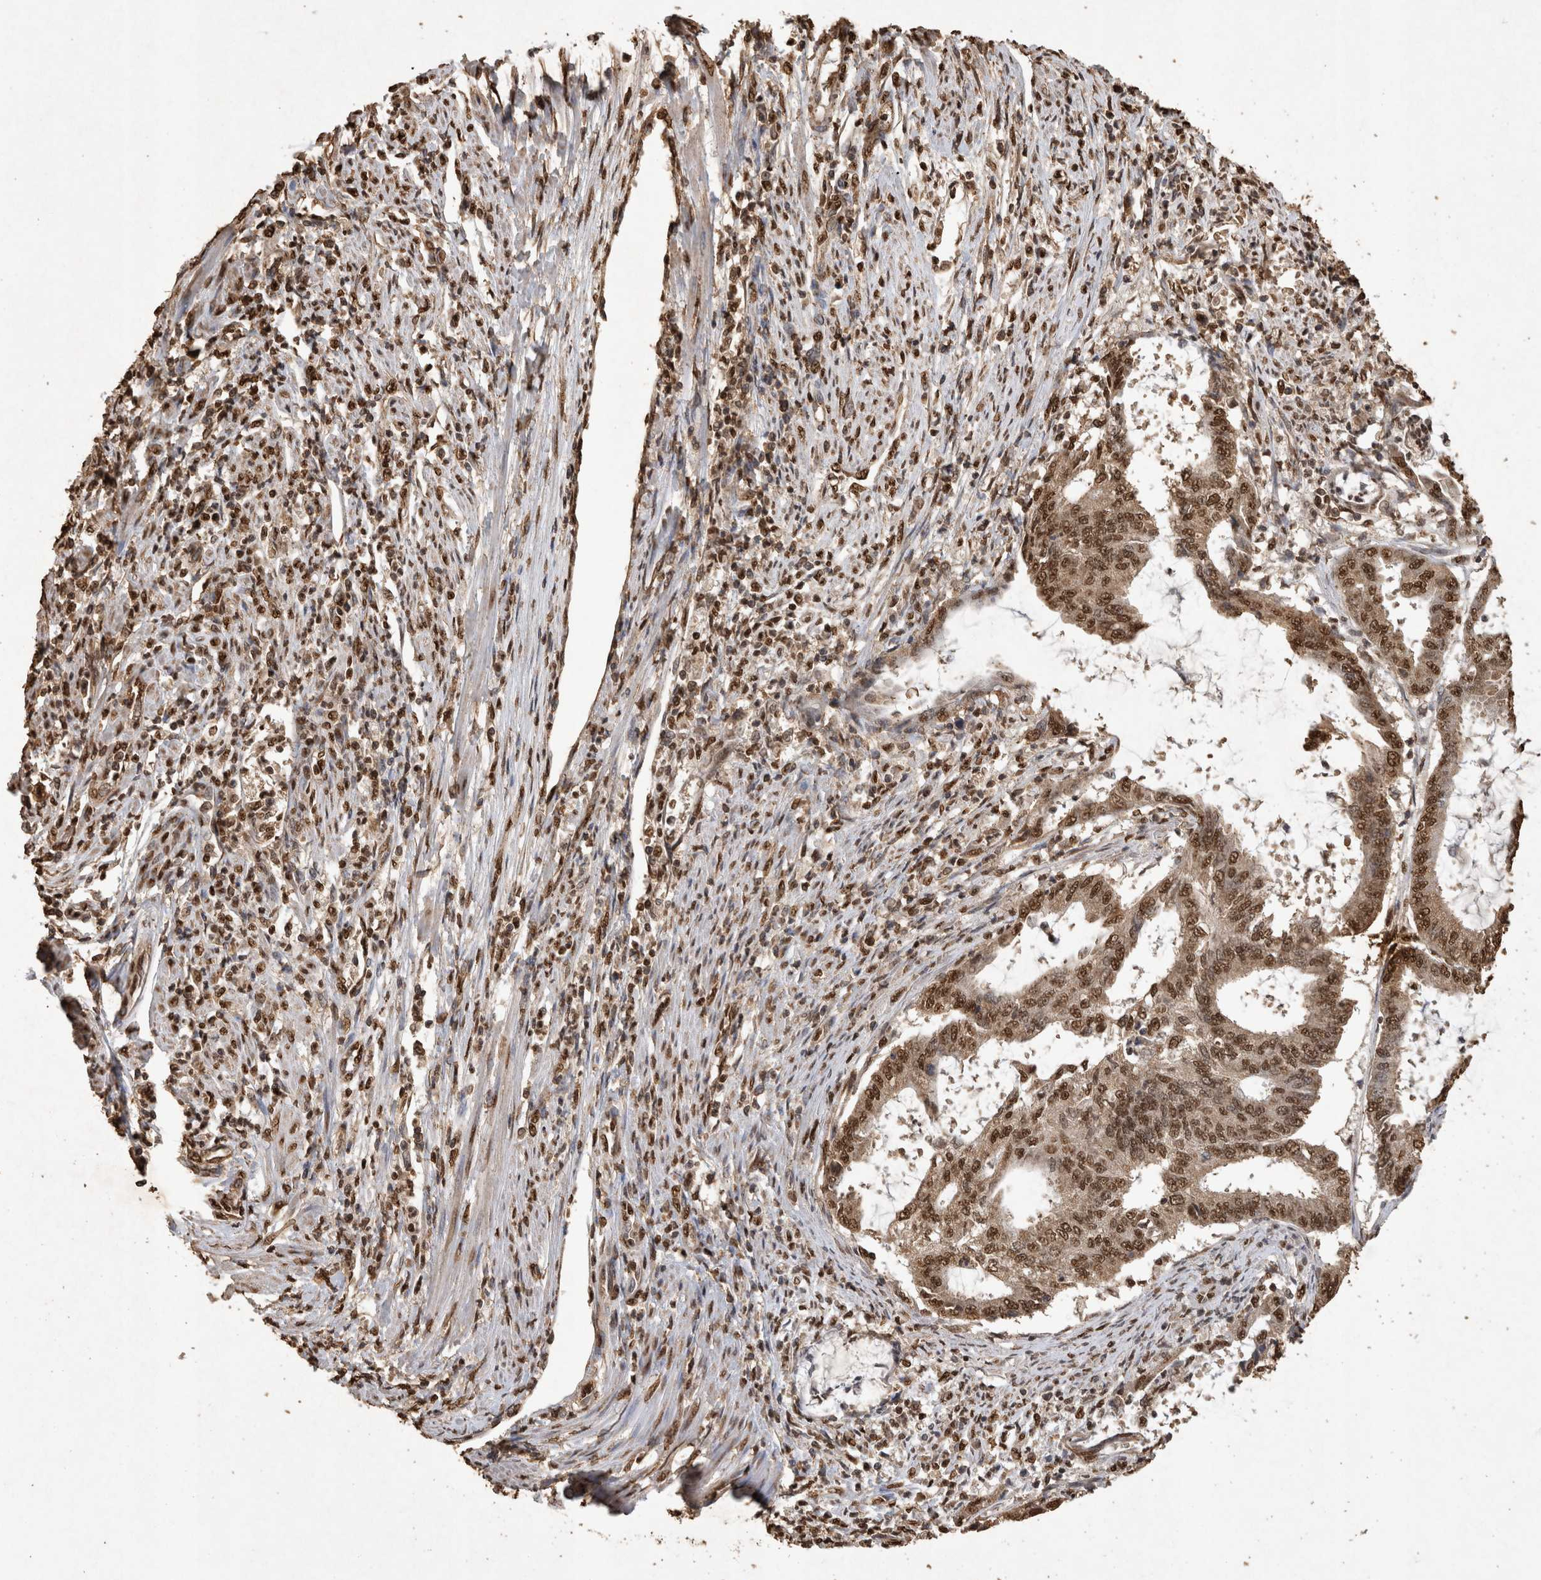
{"staining": {"intensity": "moderate", "quantity": ">75%", "location": "cytoplasmic/membranous,nuclear"}, "tissue": "endometrial cancer", "cell_type": "Tumor cells", "image_type": "cancer", "snomed": [{"axis": "morphology", "description": "Adenocarcinoma, NOS"}, {"axis": "topography", "description": "Endometrium"}], "caption": "Immunohistochemical staining of endometrial cancer shows medium levels of moderate cytoplasmic/membranous and nuclear protein staining in approximately >75% of tumor cells.", "gene": "OAS2", "patient": {"sex": "female", "age": 51}}